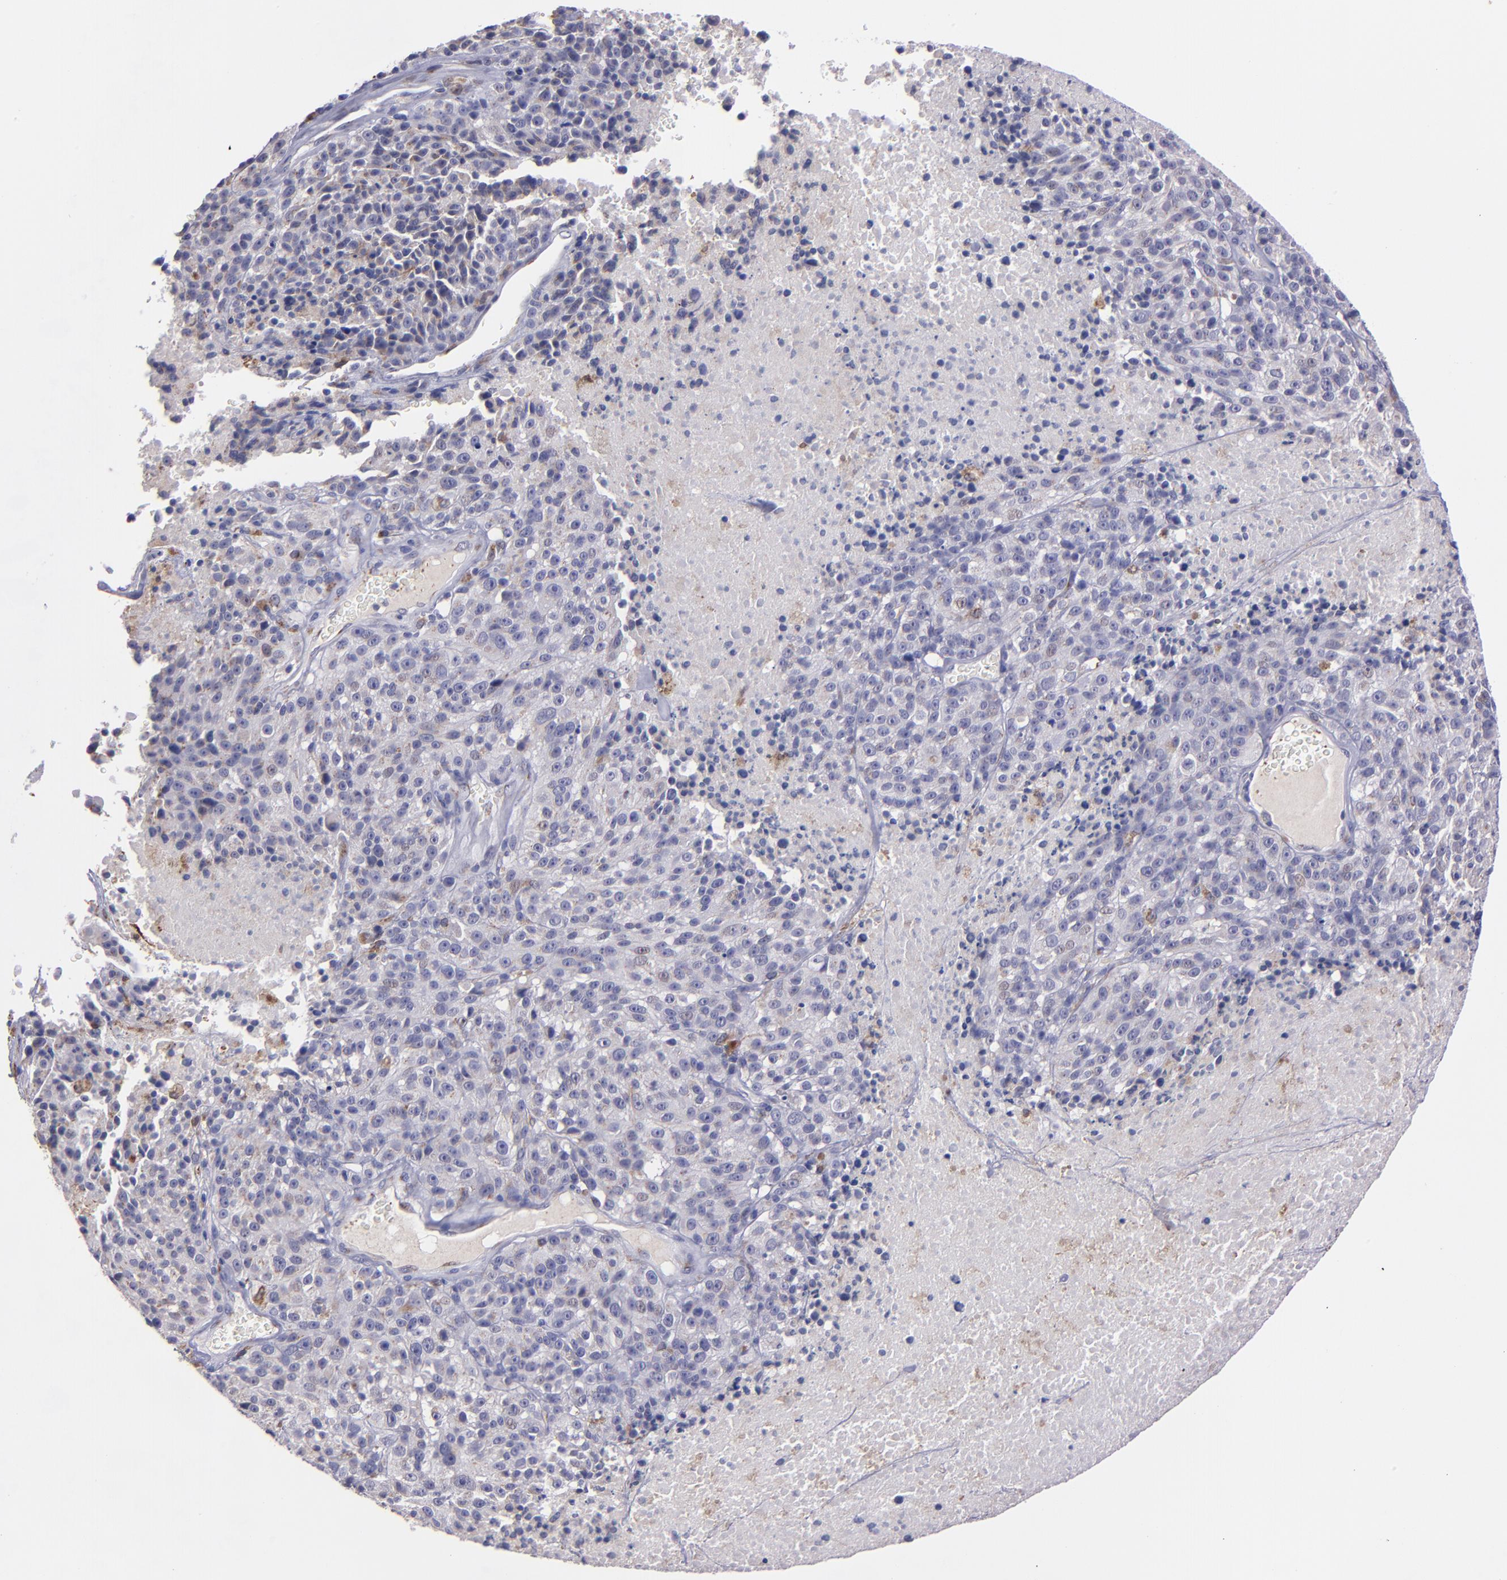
{"staining": {"intensity": "negative", "quantity": "none", "location": "none"}, "tissue": "melanoma", "cell_type": "Tumor cells", "image_type": "cancer", "snomed": [{"axis": "morphology", "description": "Malignant melanoma, Metastatic site"}, {"axis": "topography", "description": "Cerebral cortex"}], "caption": "A high-resolution photomicrograph shows immunohistochemistry (IHC) staining of malignant melanoma (metastatic site), which reveals no significant staining in tumor cells. The staining was performed using DAB to visualize the protein expression in brown, while the nuclei were stained in blue with hematoxylin (Magnification: 20x).", "gene": "PTGS1", "patient": {"sex": "female", "age": 52}}